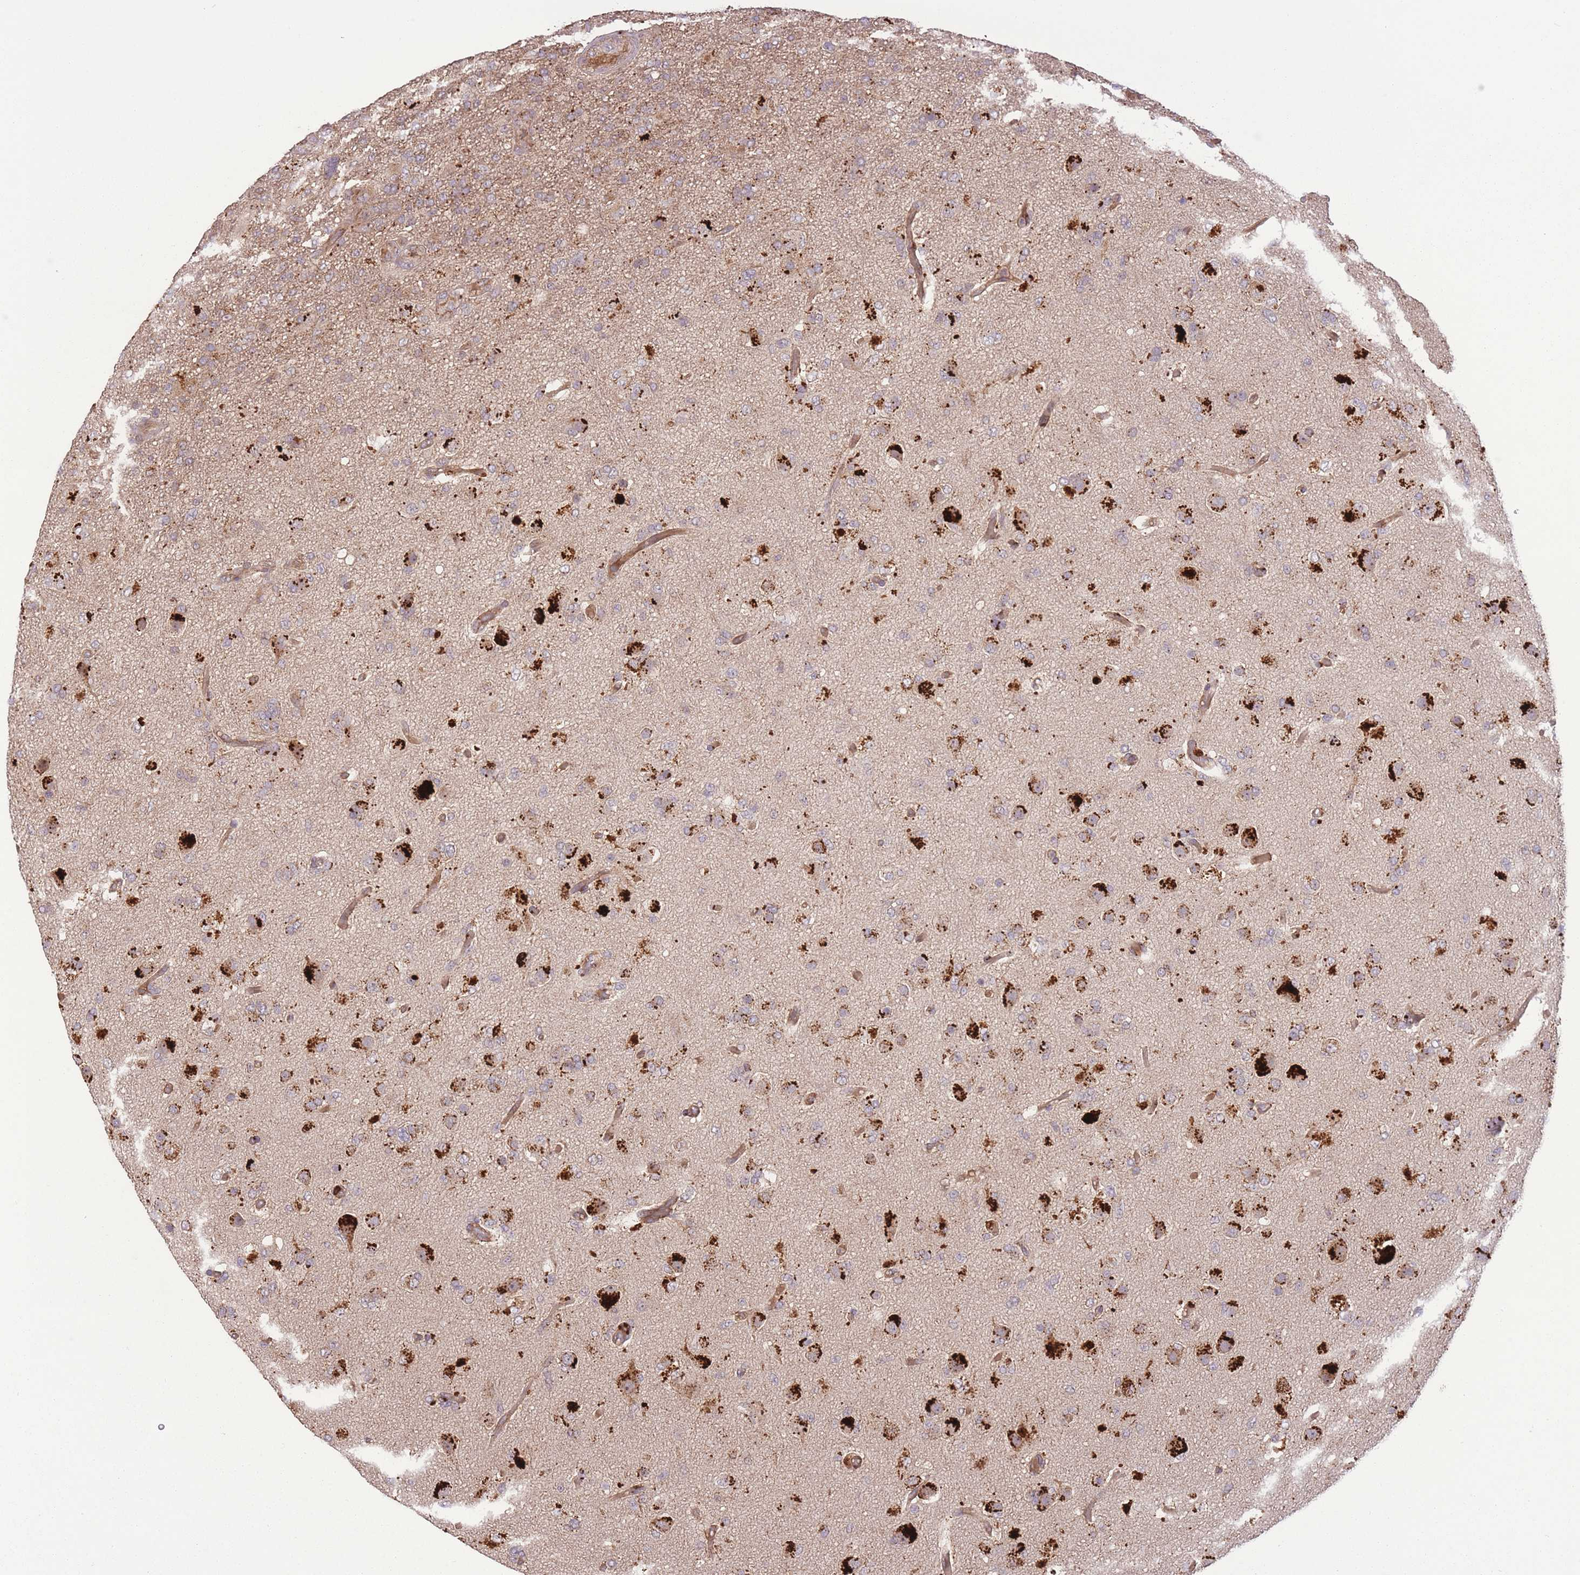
{"staining": {"intensity": "weak", "quantity": "25%-75%", "location": "cytoplasmic/membranous"}, "tissue": "glioma", "cell_type": "Tumor cells", "image_type": "cancer", "snomed": [{"axis": "morphology", "description": "Glioma, malignant, High grade"}, {"axis": "topography", "description": "Brain"}], "caption": "This image exhibits IHC staining of human glioma, with low weak cytoplasmic/membranous staining in about 25%-75% of tumor cells.", "gene": "POLR3F", "patient": {"sex": "female", "age": 74}}